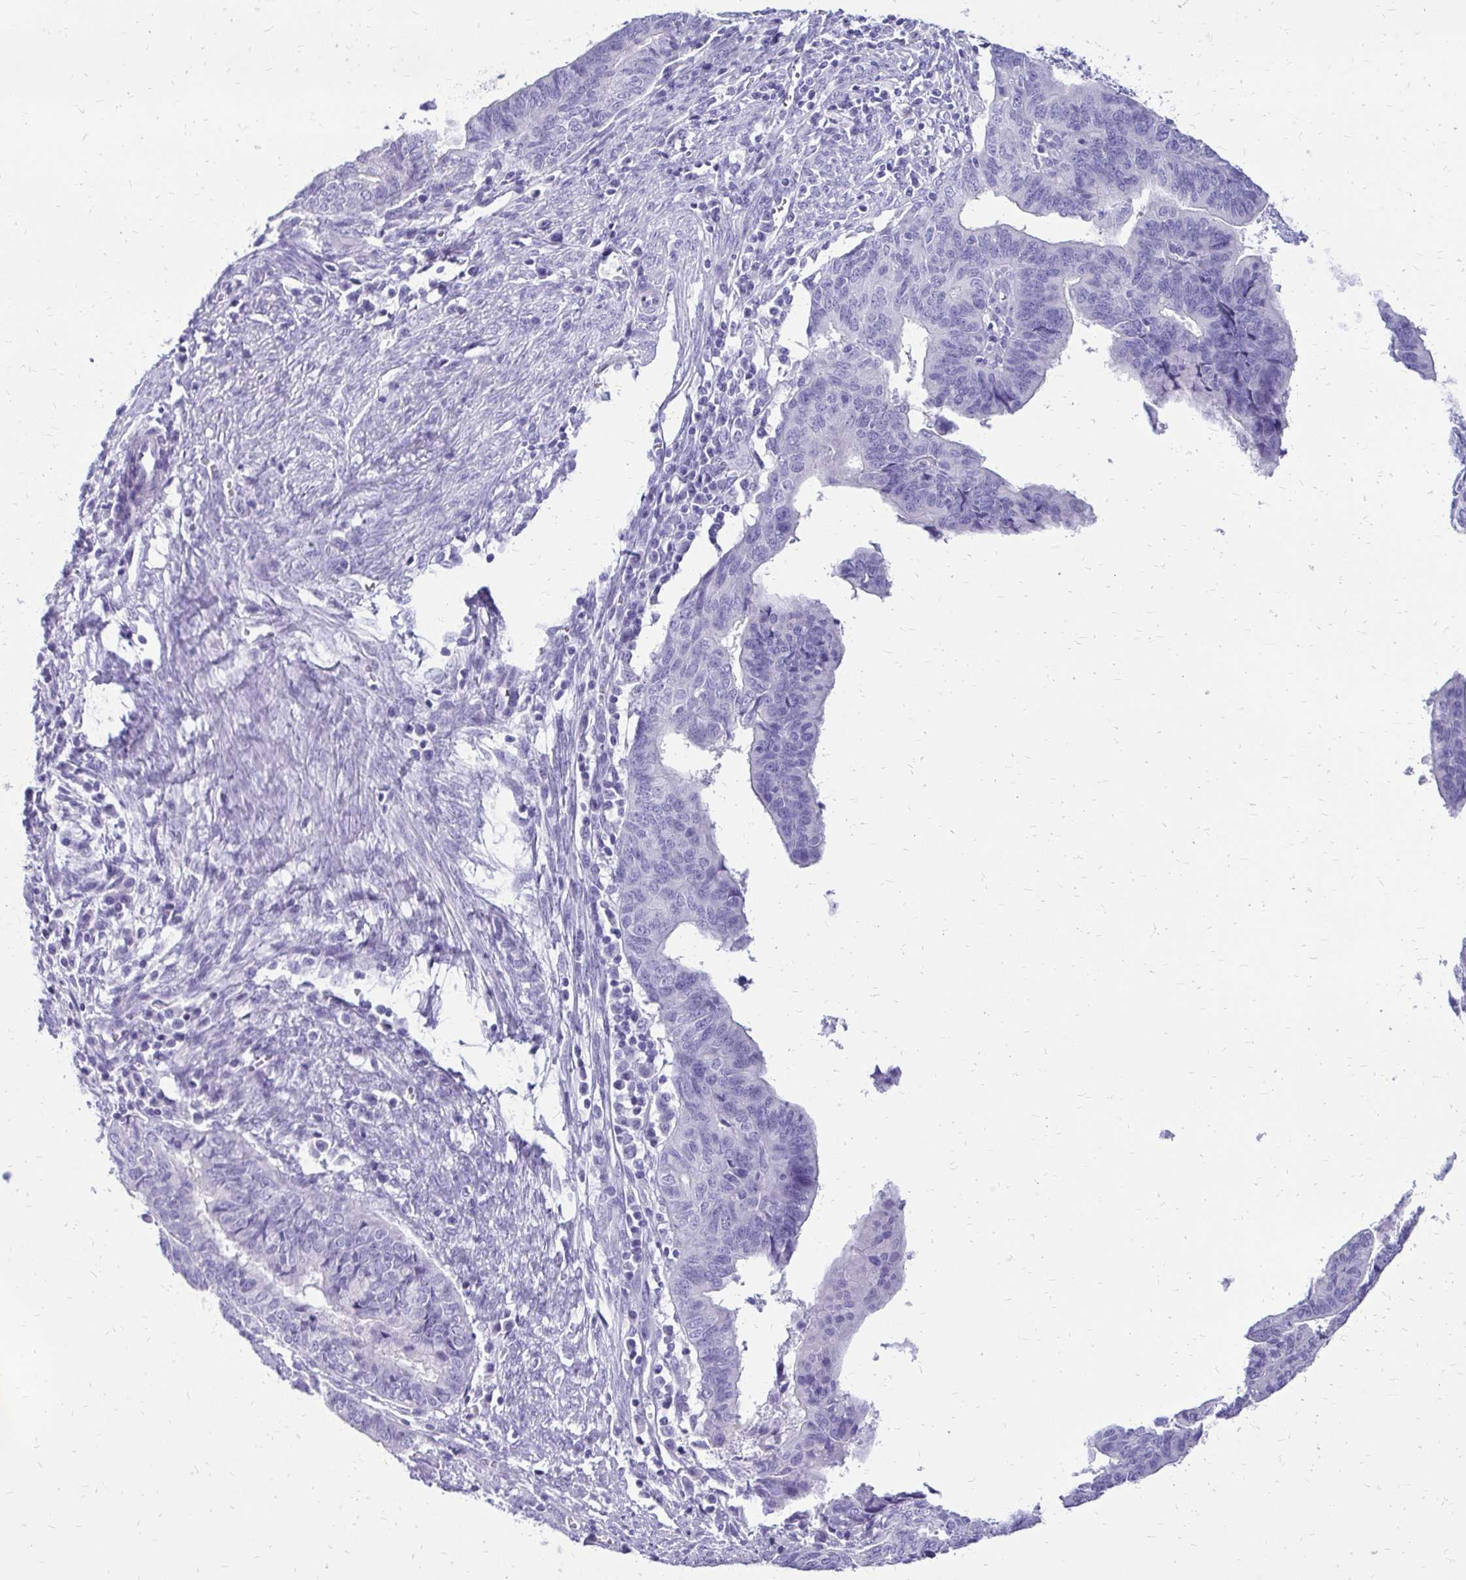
{"staining": {"intensity": "negative", "quantity": "none", "location": "none"}, "tissue": "endometrial cancer", "cell_type": "Tumor cells", "image_type": "cancer", "snomed": [{"axis": "morphology", "description": "Adenocarcinoma, NOS"}, {"axis": "topography", "description": "Endometrium"}], "caption": "Tumor cells are negative for protein expression in human endometrial adenocarcinoma.", "gene": "SLC32A1", "patient": {"sex": "female", "age": 65}}